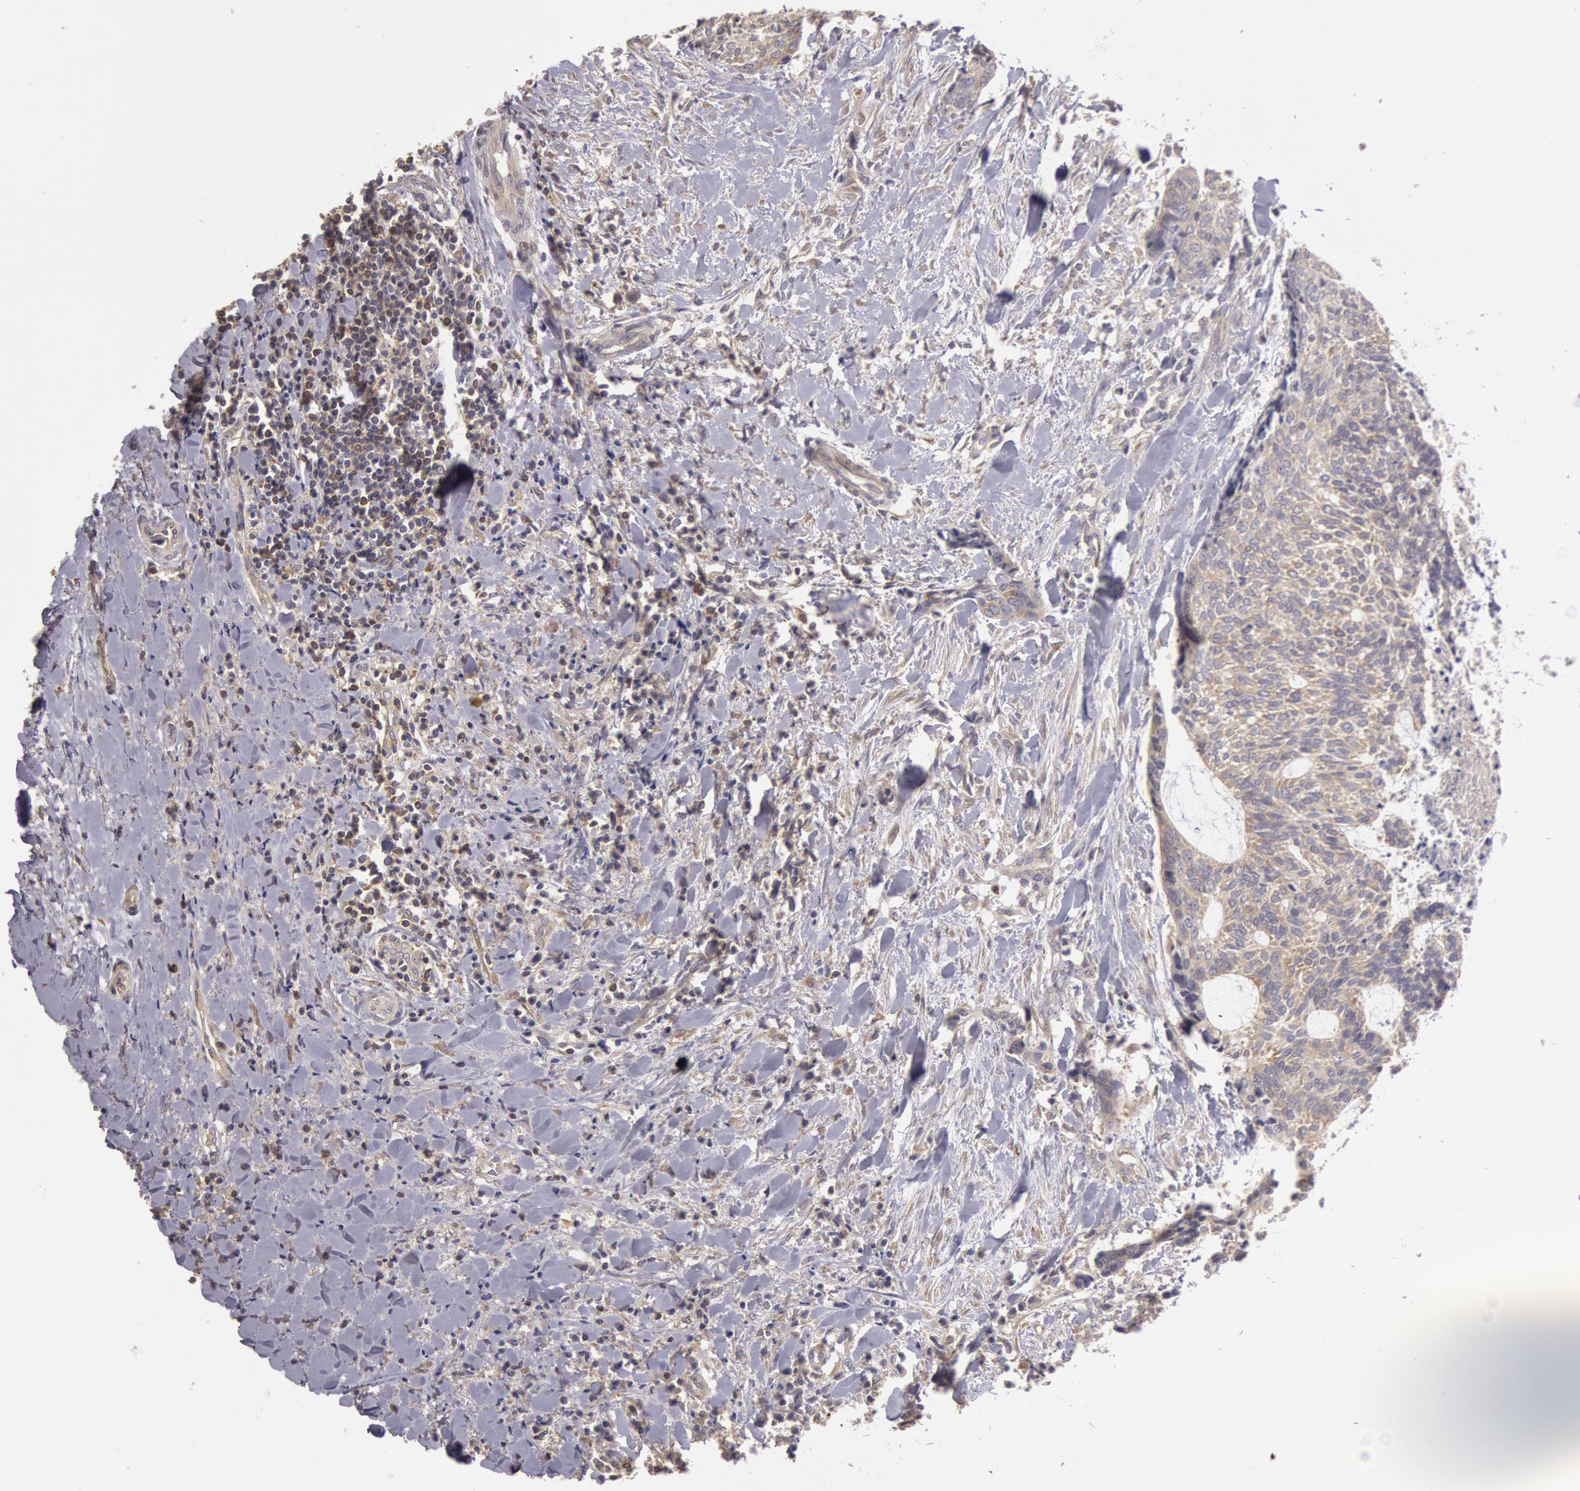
{"staining": {"intensity": "weak", "quantity": "25%-75%", "location": "cytoplasmic/membranous"}, "tissue": "head and neck cancer", "cell_type": "Tumor cells", "image_type": "cancer", "snomed": [{"axis": "morphology", "description": "Squamous cell carcinoma, NOS"}, {"axis": "topography", "description": "Salivary gland"}, {"axis": "topography", "description": "Head-Neck"}], "caption": "Immunohistochemical staining of human head and neck cancer (squamous cell carcinoma) shows low levels of weak cytoplasmic/membranous staining in approximately 25%-75% of tumor cells.", "gene": "NMT2", "patient": {"sex": "male", "age": 70}}